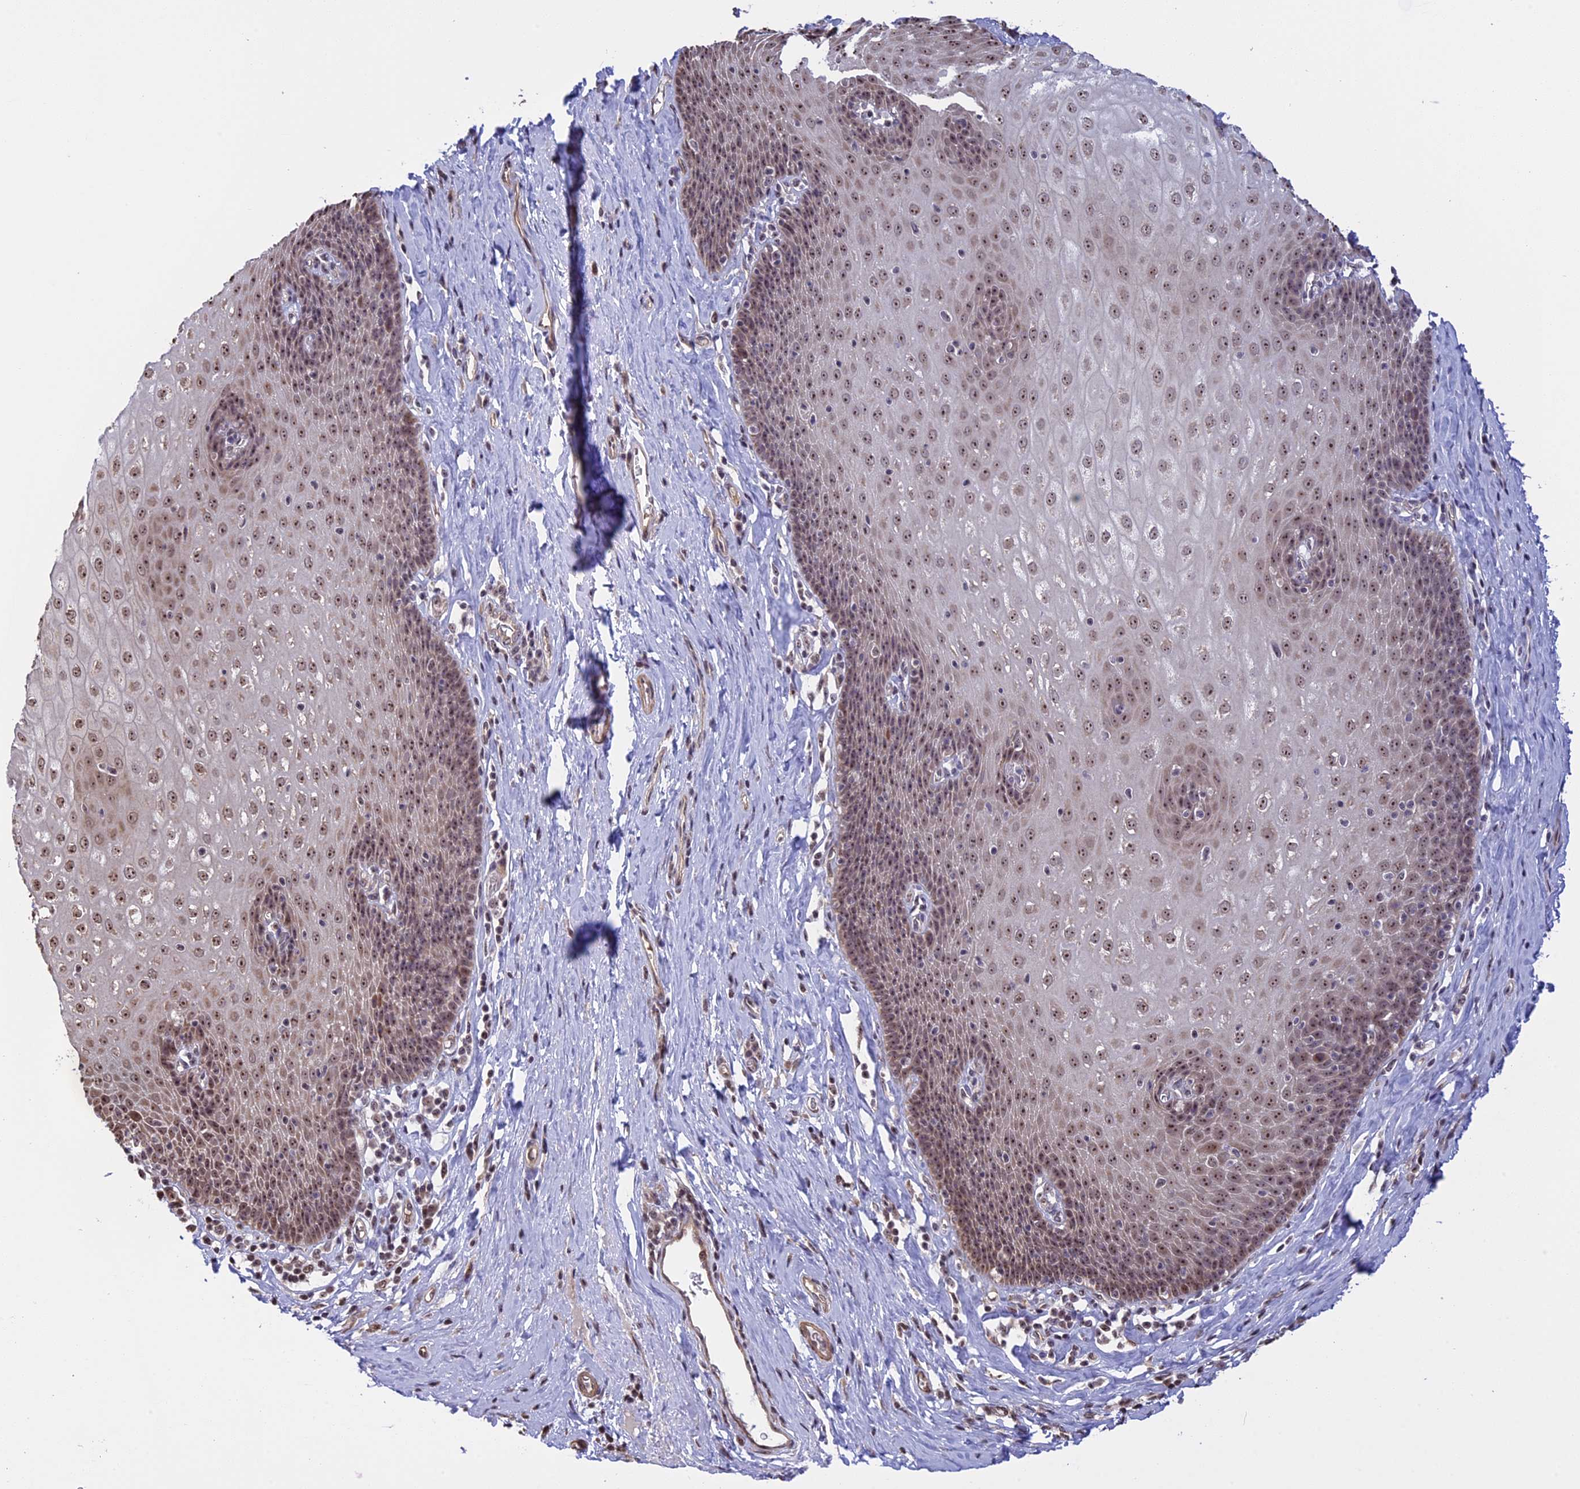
{"staining": {"intensity": "moderate", "quantity": ">75%", "location": "nuclear"}, "tissue": "esophagus", "cell_type": "Squamous epithelial cells", "image_type": "normal", "snomed": [{"axis": "morphology", "description": "Normal tissue, NOS"}, {"axis": "topography", "description": "Esophagus"}], "caption": "The immunohistochemical stain highlights moderate nuclear staining in squamous epithelial cells of benign esophagus.", "gene": "MGA", "patient": {"sex": "female", "age": 61}}